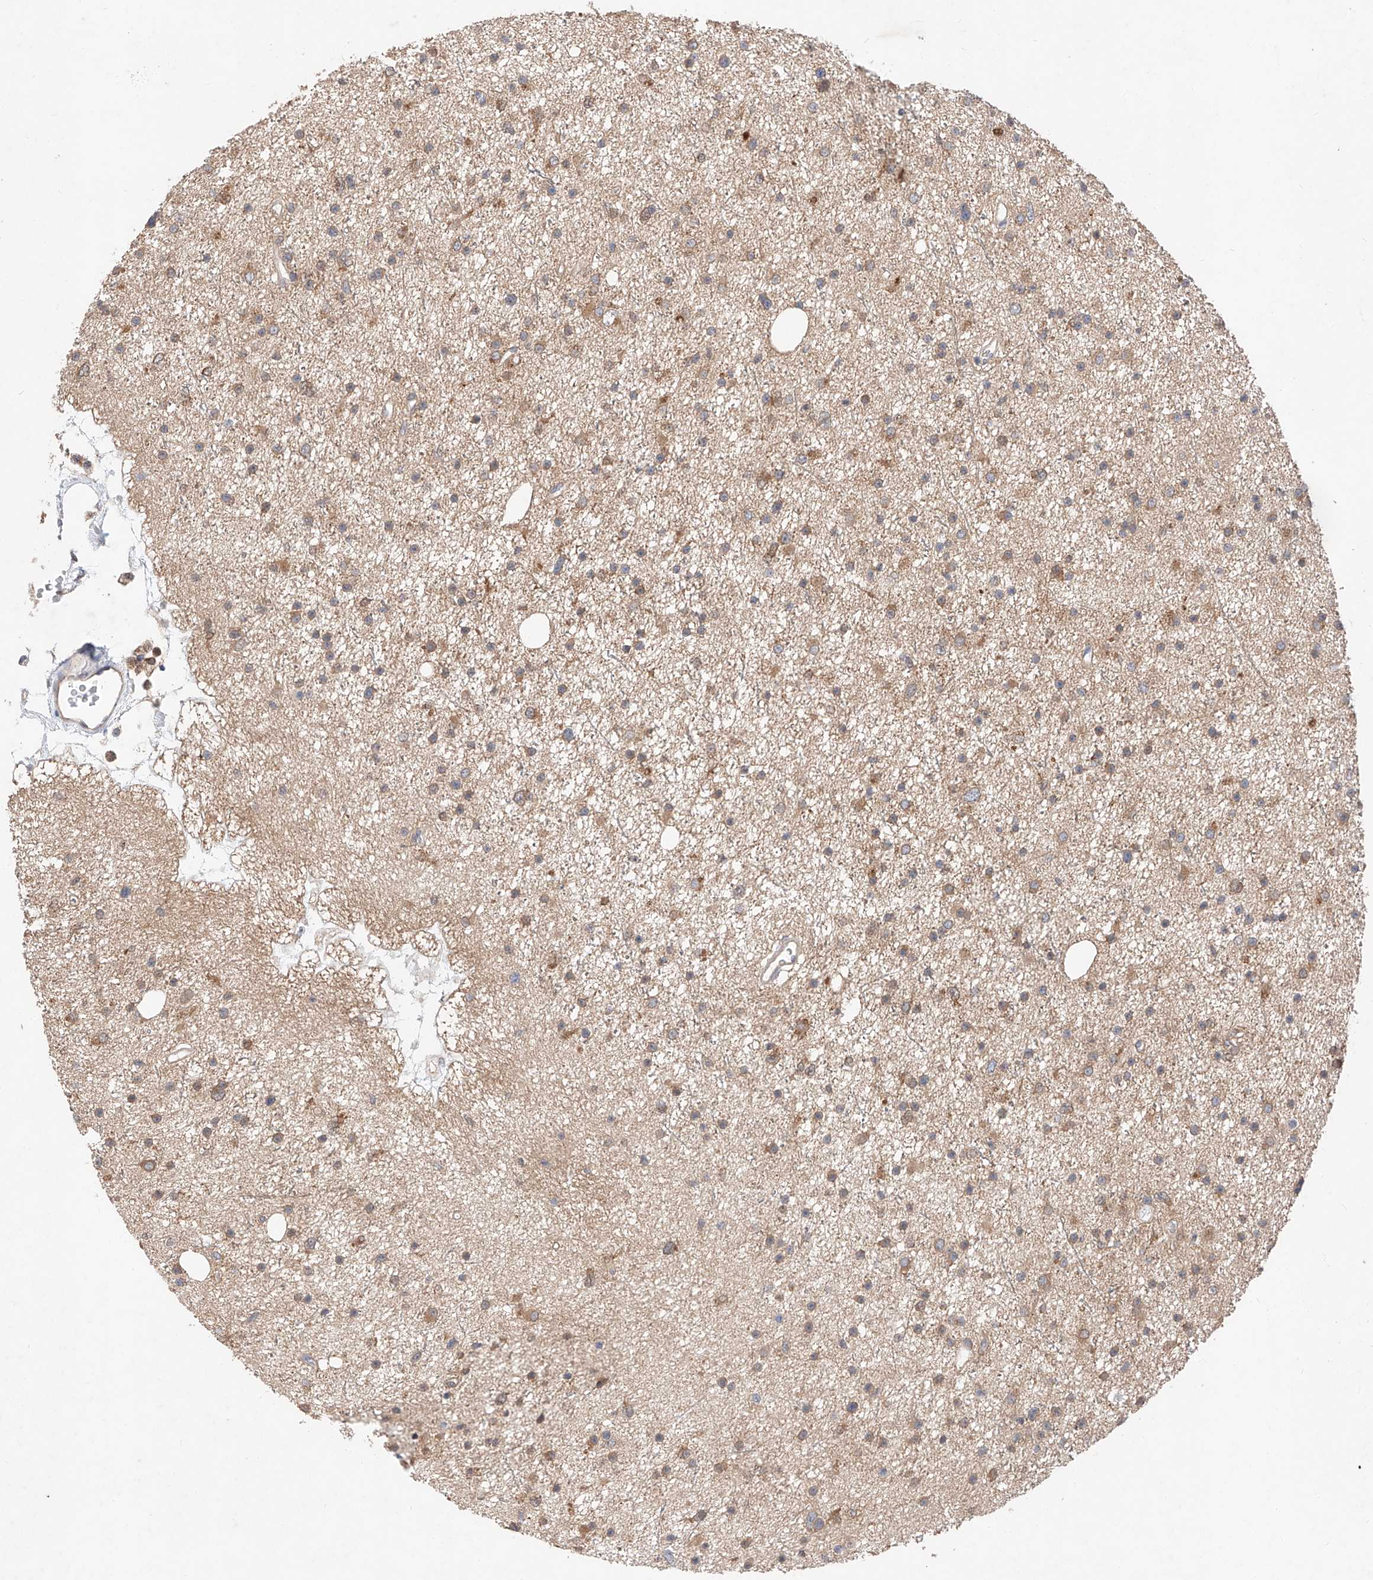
{"staining": {"intensity": "moderate", "quantity": ">75%", "location": "cytoplasmic/membranous"}, "tissue": "glioma", "cell_type": "Tumor cells", "image_type": "cancer", "snomed": [{"axis": "morphology", "description": "Glioma, malignant, Low grade"}, {"axis": "topography", "description": "Cerebral cortex"}], "caption": "Protein positivity by immunohistochemistry (IHC) exhibits moderate cytoplasmic/membranous staining in approximately >75% of tumor cells in malignant low-grade glioma.", "gene": "ZSCAN4", "patient": {"sex": "female", "age": 39}}